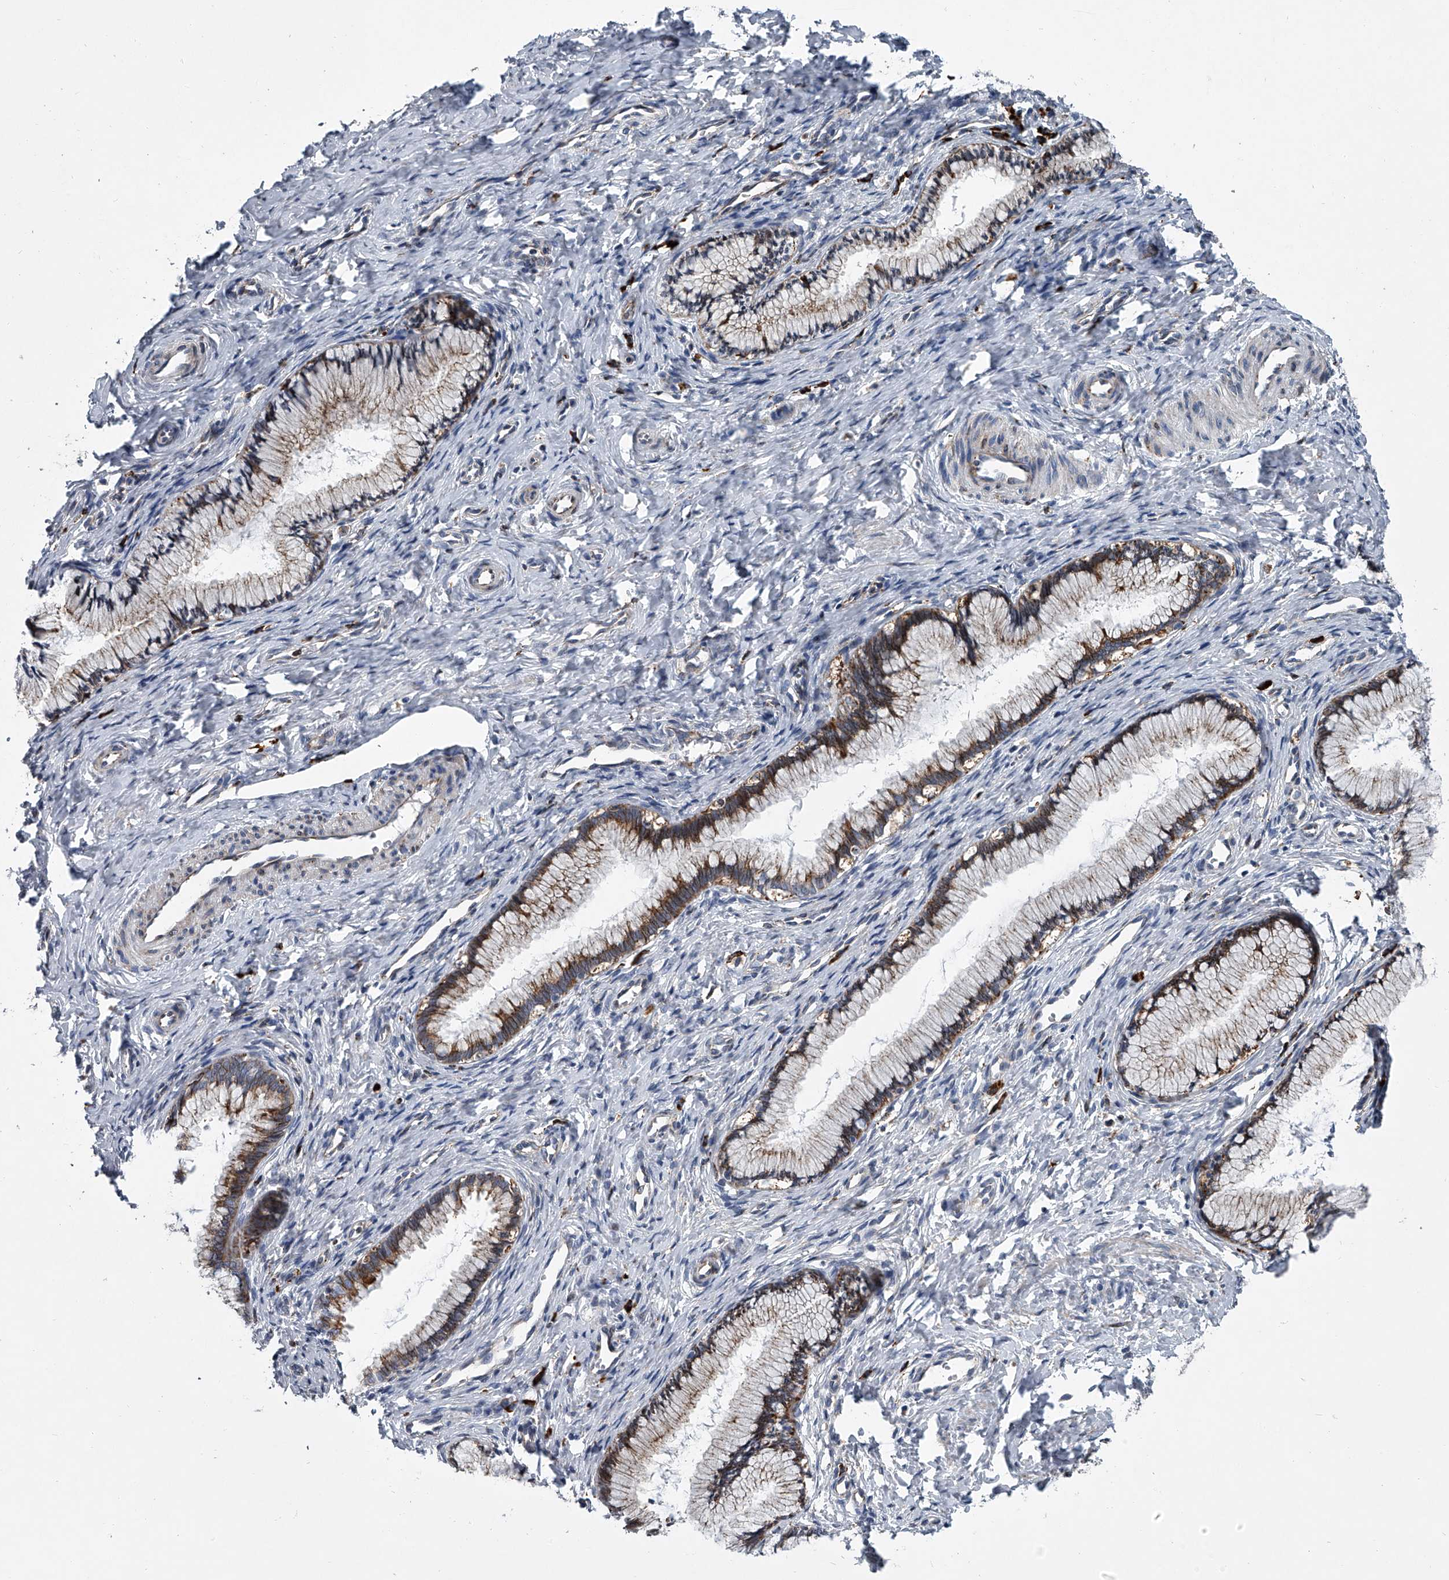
{"staining": {"intensity": "moderate", "quantity": ">75%", "location": "cytoplasmic/membranous"}, "tissue": "cervix", "cell_type": "Glandular cells", "image_type": "normal", "snomed": [{"axis": "morphology", "description": "Normal tissue, NOS"}, {"axis": "topography", "description": "Cervix"}], "caption": "Cervix stained with a brown dye demonstrates moderate cytoplasmic/membranous positive staining in about >75% of glandular cells.", "gene": "TMEM63C", "patient": {"sex": "female", "age": 27}}